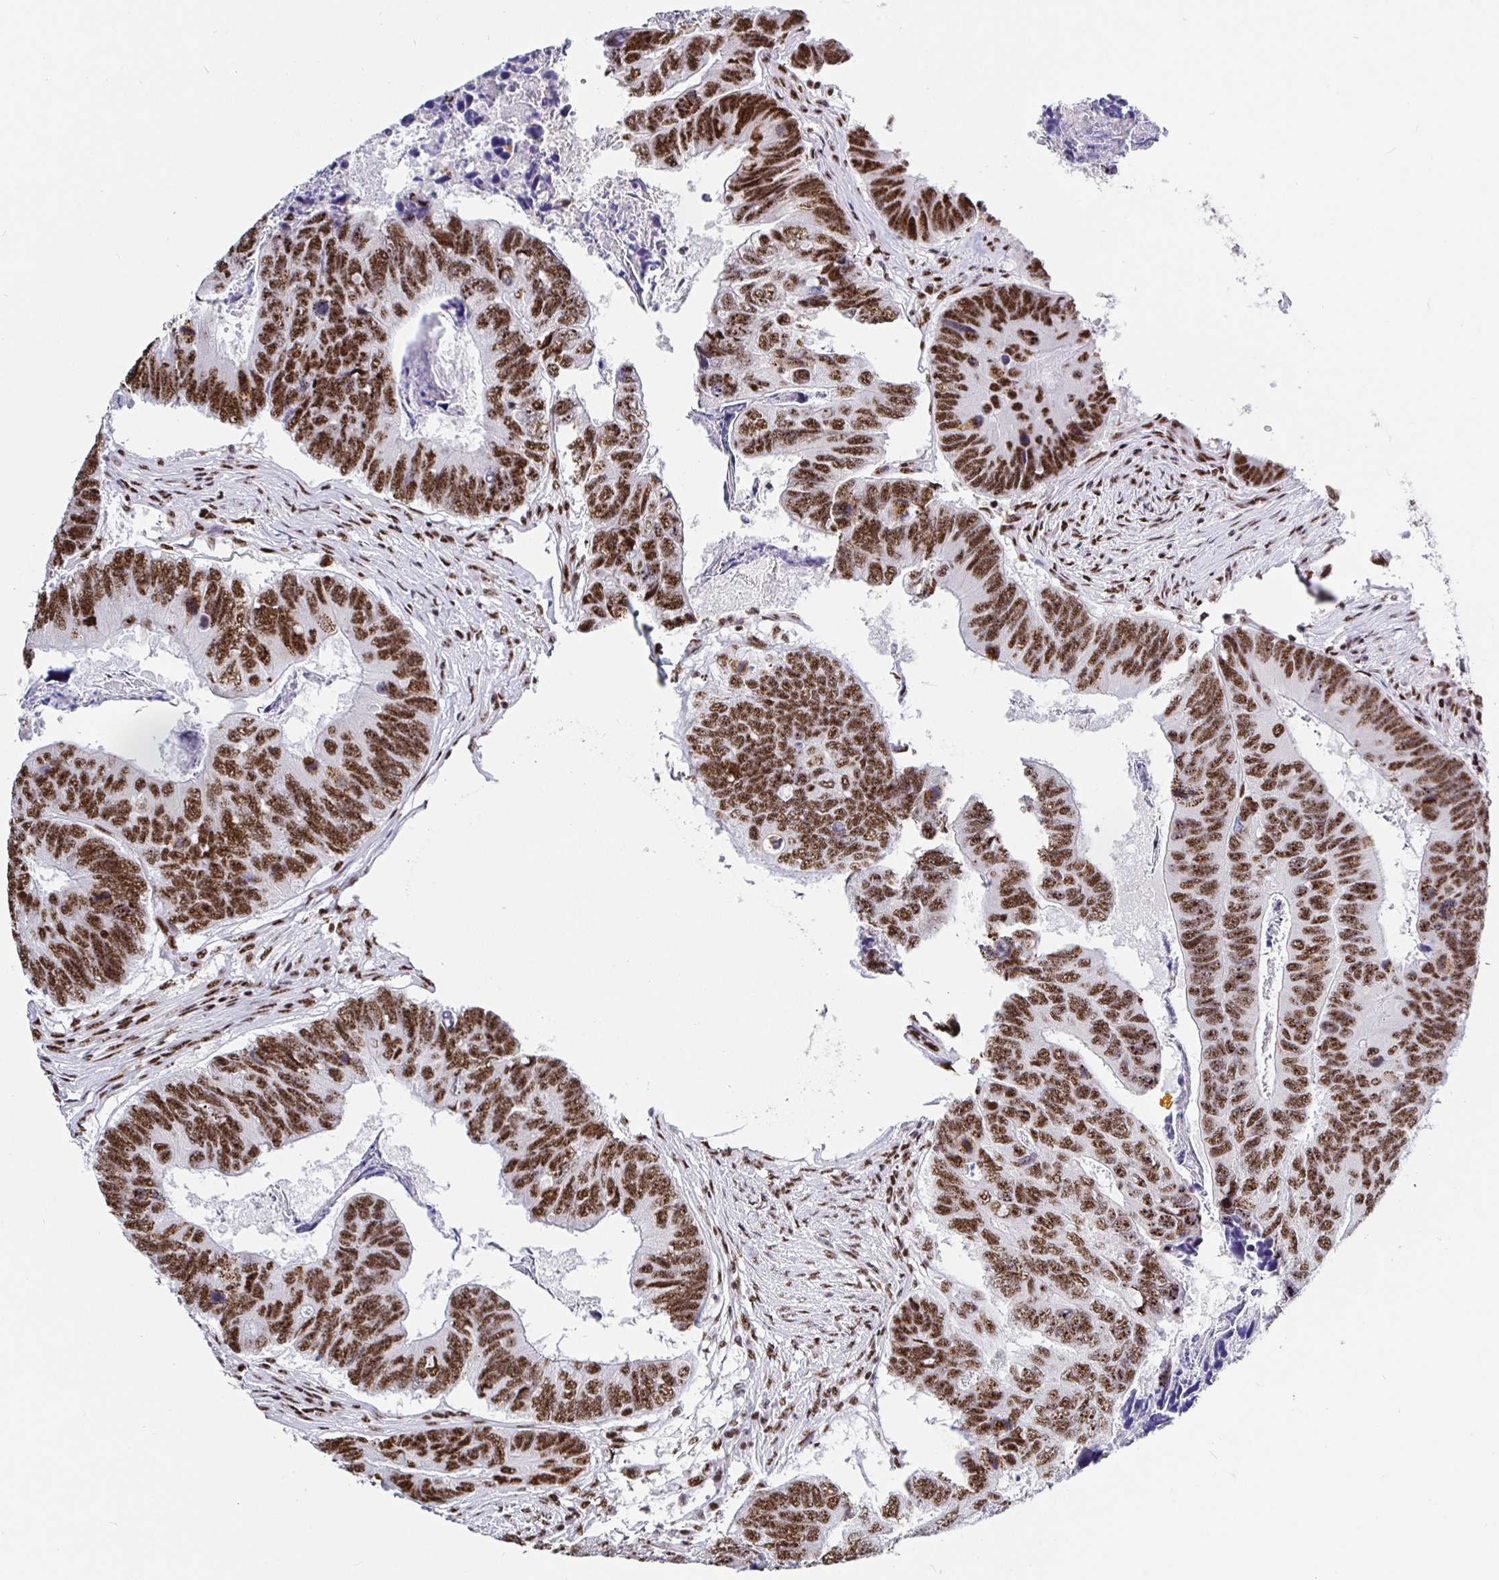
{"staining": {"intensity": "moderate", "quantity": ">75%", "location": "nuclear"}, "tissue": "colorectal cancer", "cell_type": "Tumor cells", "image_type": "cancer", "snomed": [{"axis": "morphology", "description": "Adenocarcinoma, NOS"}, {"axis": "topography", "description": "Colon"}], "caption": "A high-resolution photomicrograph shows IHC staining of colorectal cancer, which demonstrates moderate nuclear positivity in about >75% of tumor cells.", "gene": "SETD5", "patient": {"sex": "female", "age": 67}}